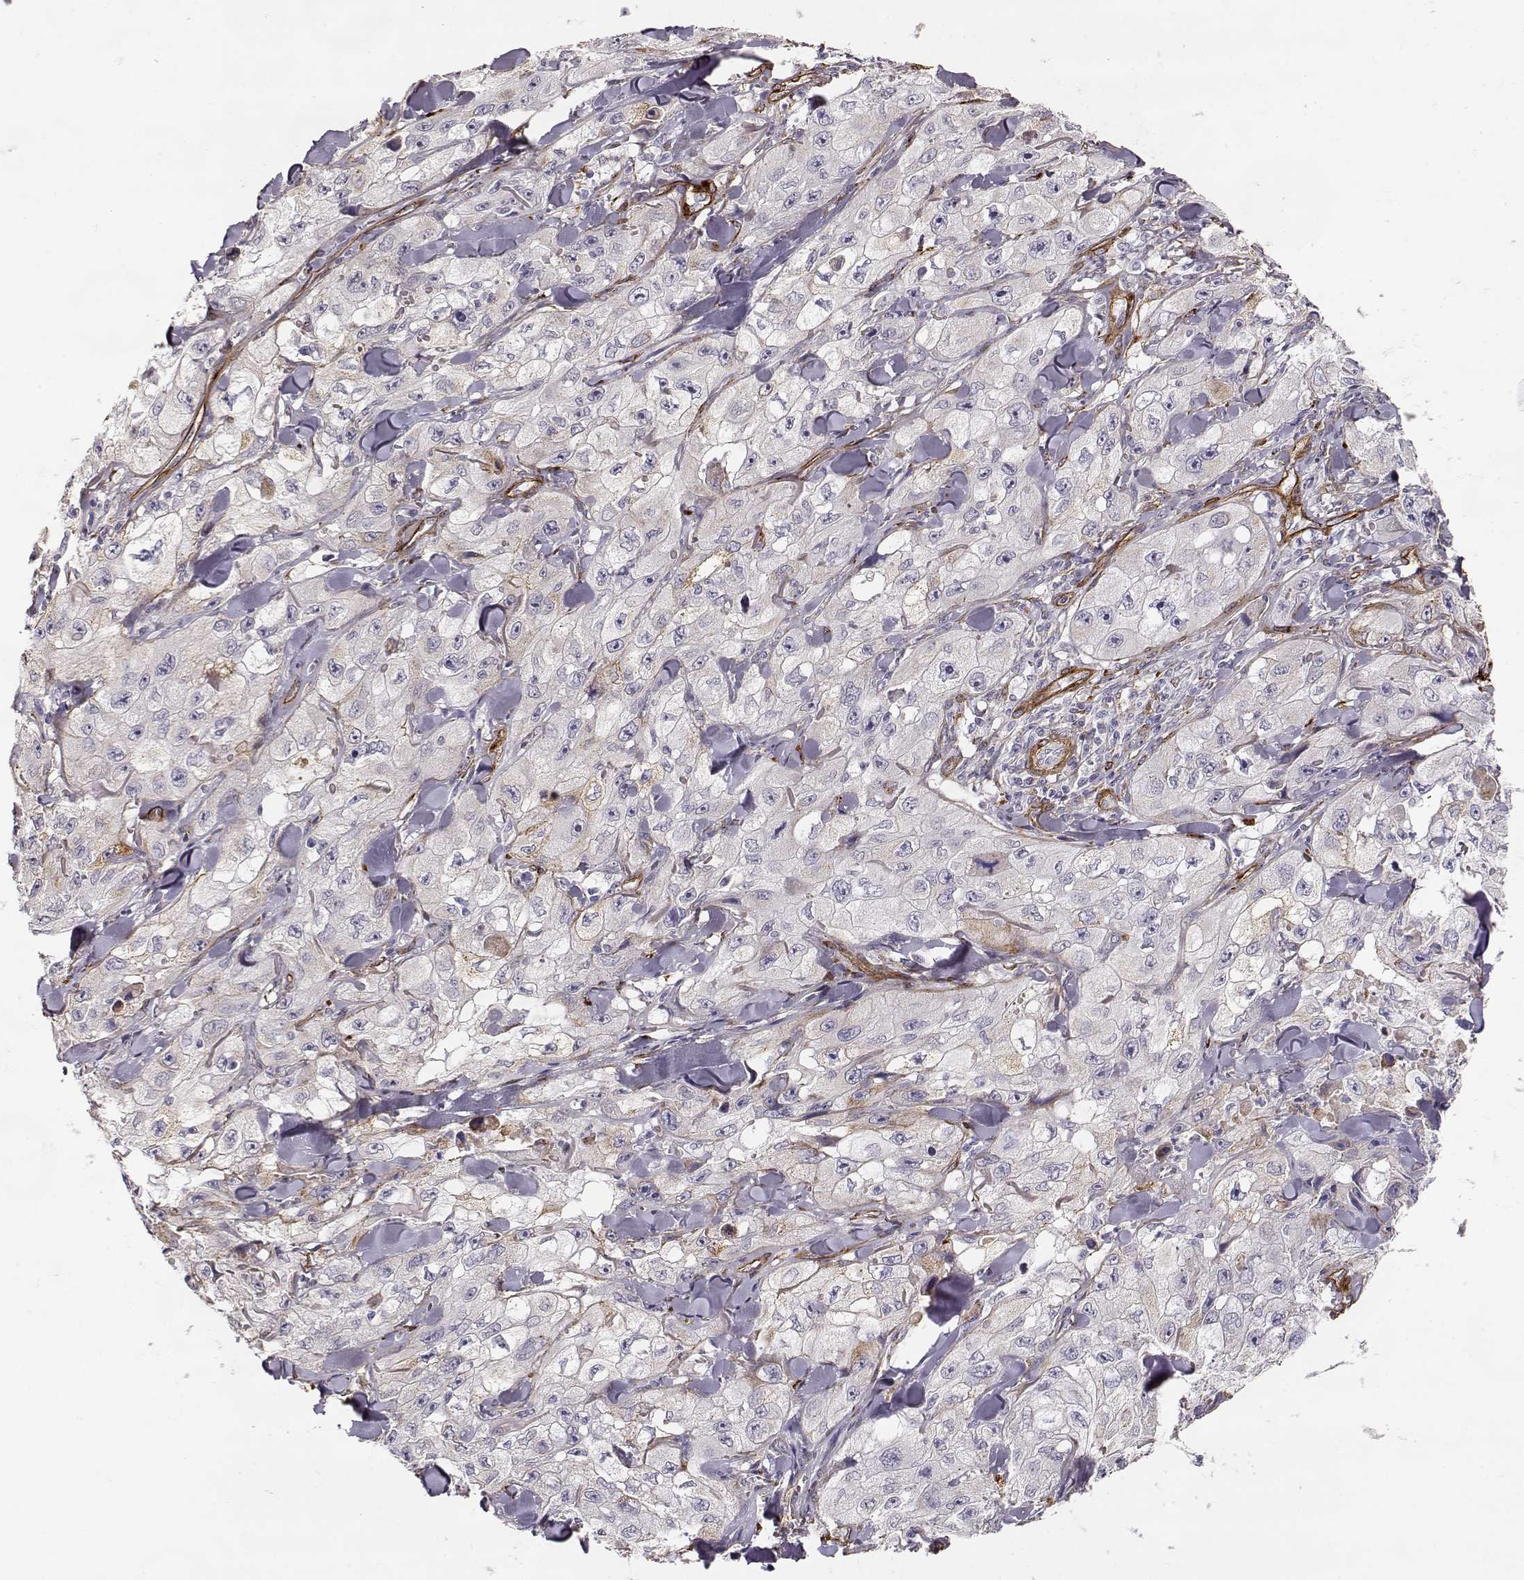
{"staining": {"intensity": "negative", "quantity": "none", "location": "none"}, "tissue": "skin cancer", "cell_type": "Tumor cells", "image_type": "cancer", "snomed": [{"axis": "morphology", "description": "Squamous cell carcinoma, NOS"}, {"axis": "topography", "description": "Skin"}, {"axis": "topography", "description": "Subcutis"}], "caption": "Immunohistochemistry (IHC) image of neoplastic tissue: skin cancer (squamous cell carcinoma) stained with DAB exhibits no significant protein expression in tumor cells.", "gene": "LAMC1", "patient": {"sex": "male", "age": 73}}